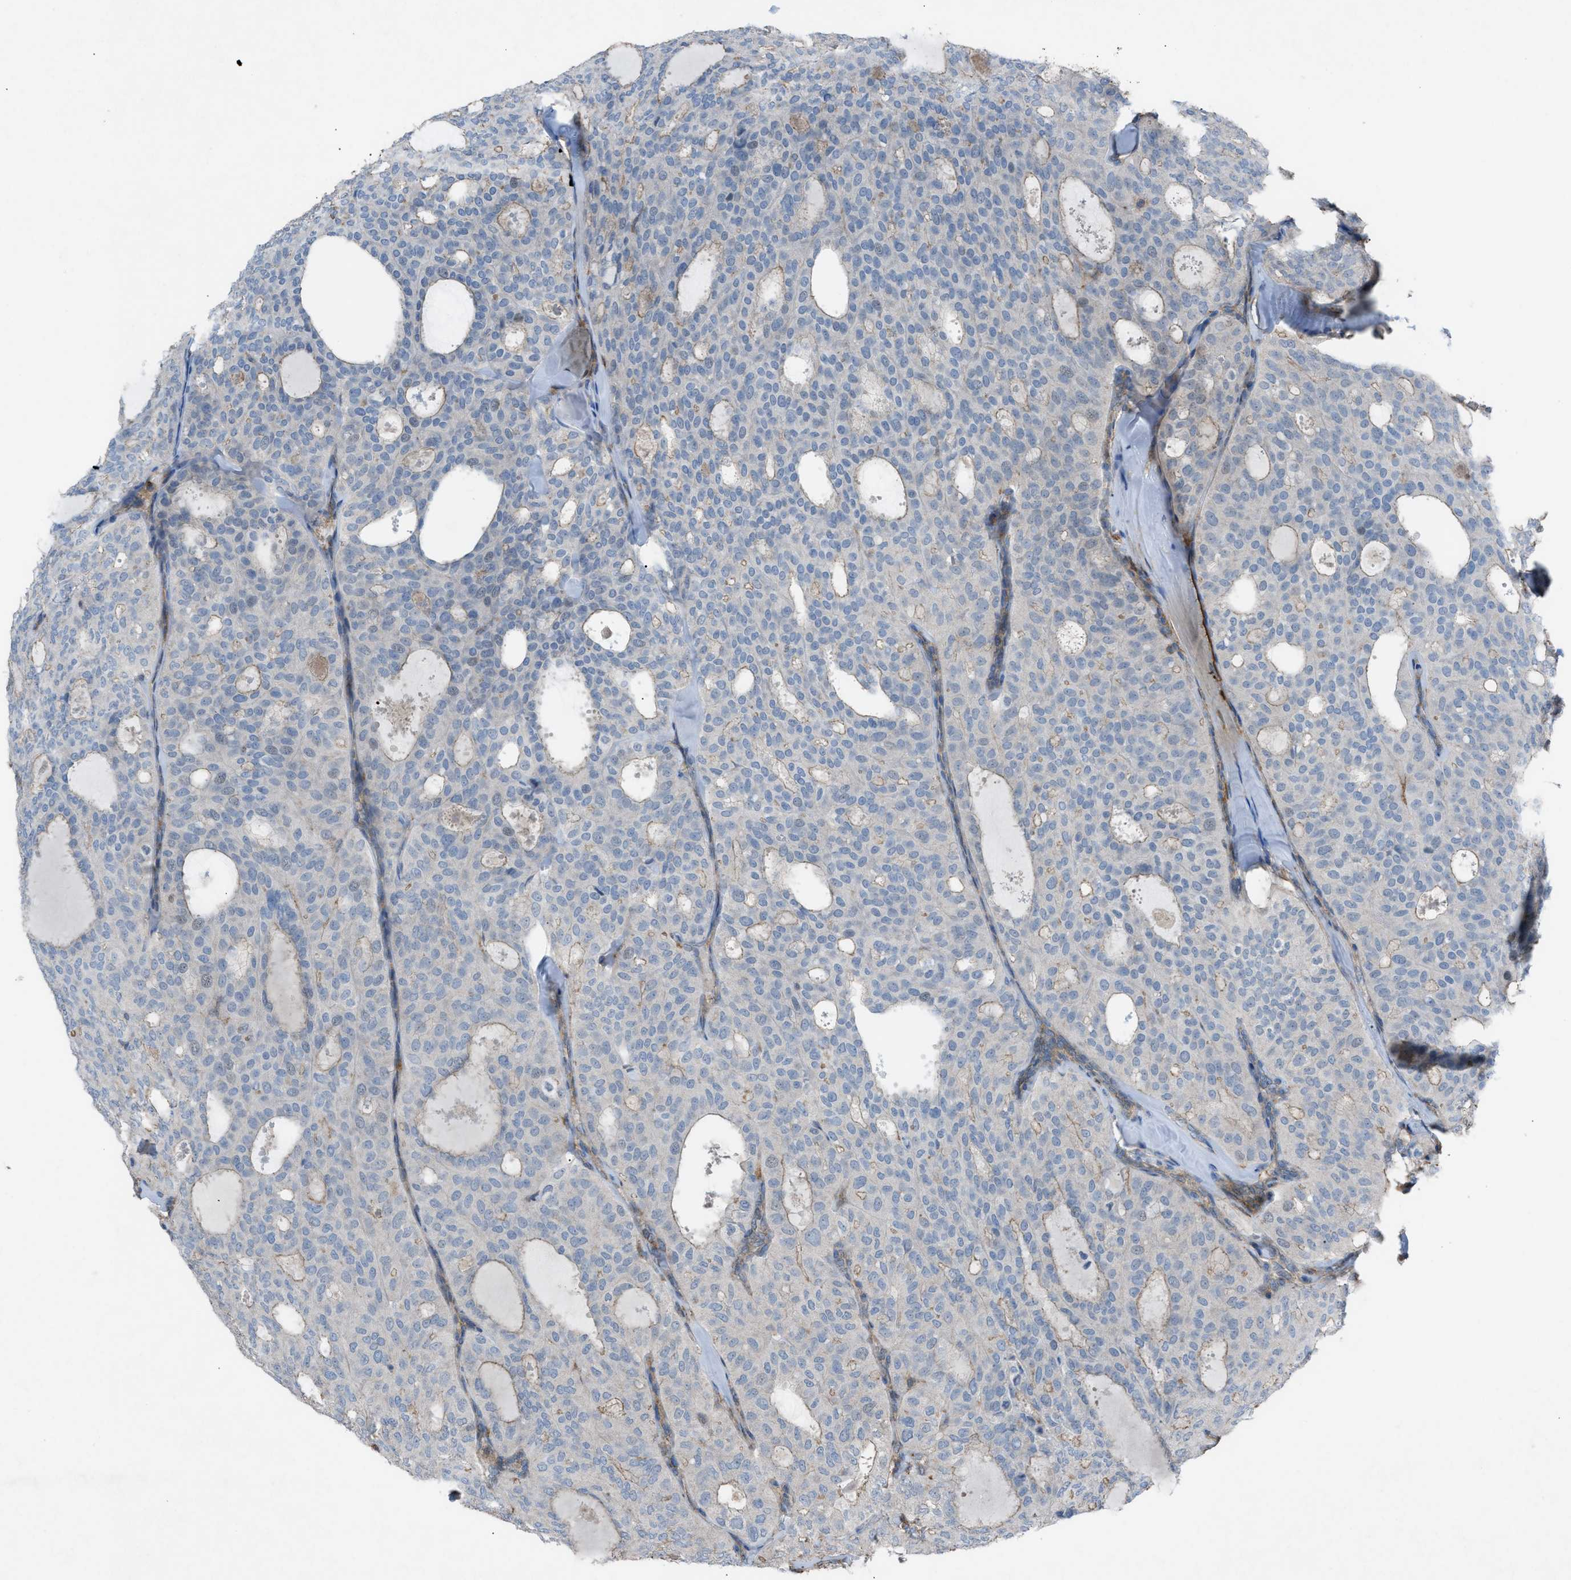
{"staining": {"intensity": "weak", "quantity": "25%-75%", "location": "cytoplasmic/membranous"}, "tissue": "thyroid cancer", "cell_type": "Tumor cells", "image_type": "cancer", "snomed": [{"axis": "morphology", "description": "Follicular adenoma carcinoma, NOS"}, {"axis": "topography", "description": "Thyroid gland"}], "caption": "About 25%-75% of tumor cells in thyroid cancer show weak cytoplasmic/membranous protein staining as visualized by brown immunohistochemical staining.", "gene": "NCK2", "patient": {"sex": "male", "age": 75}}